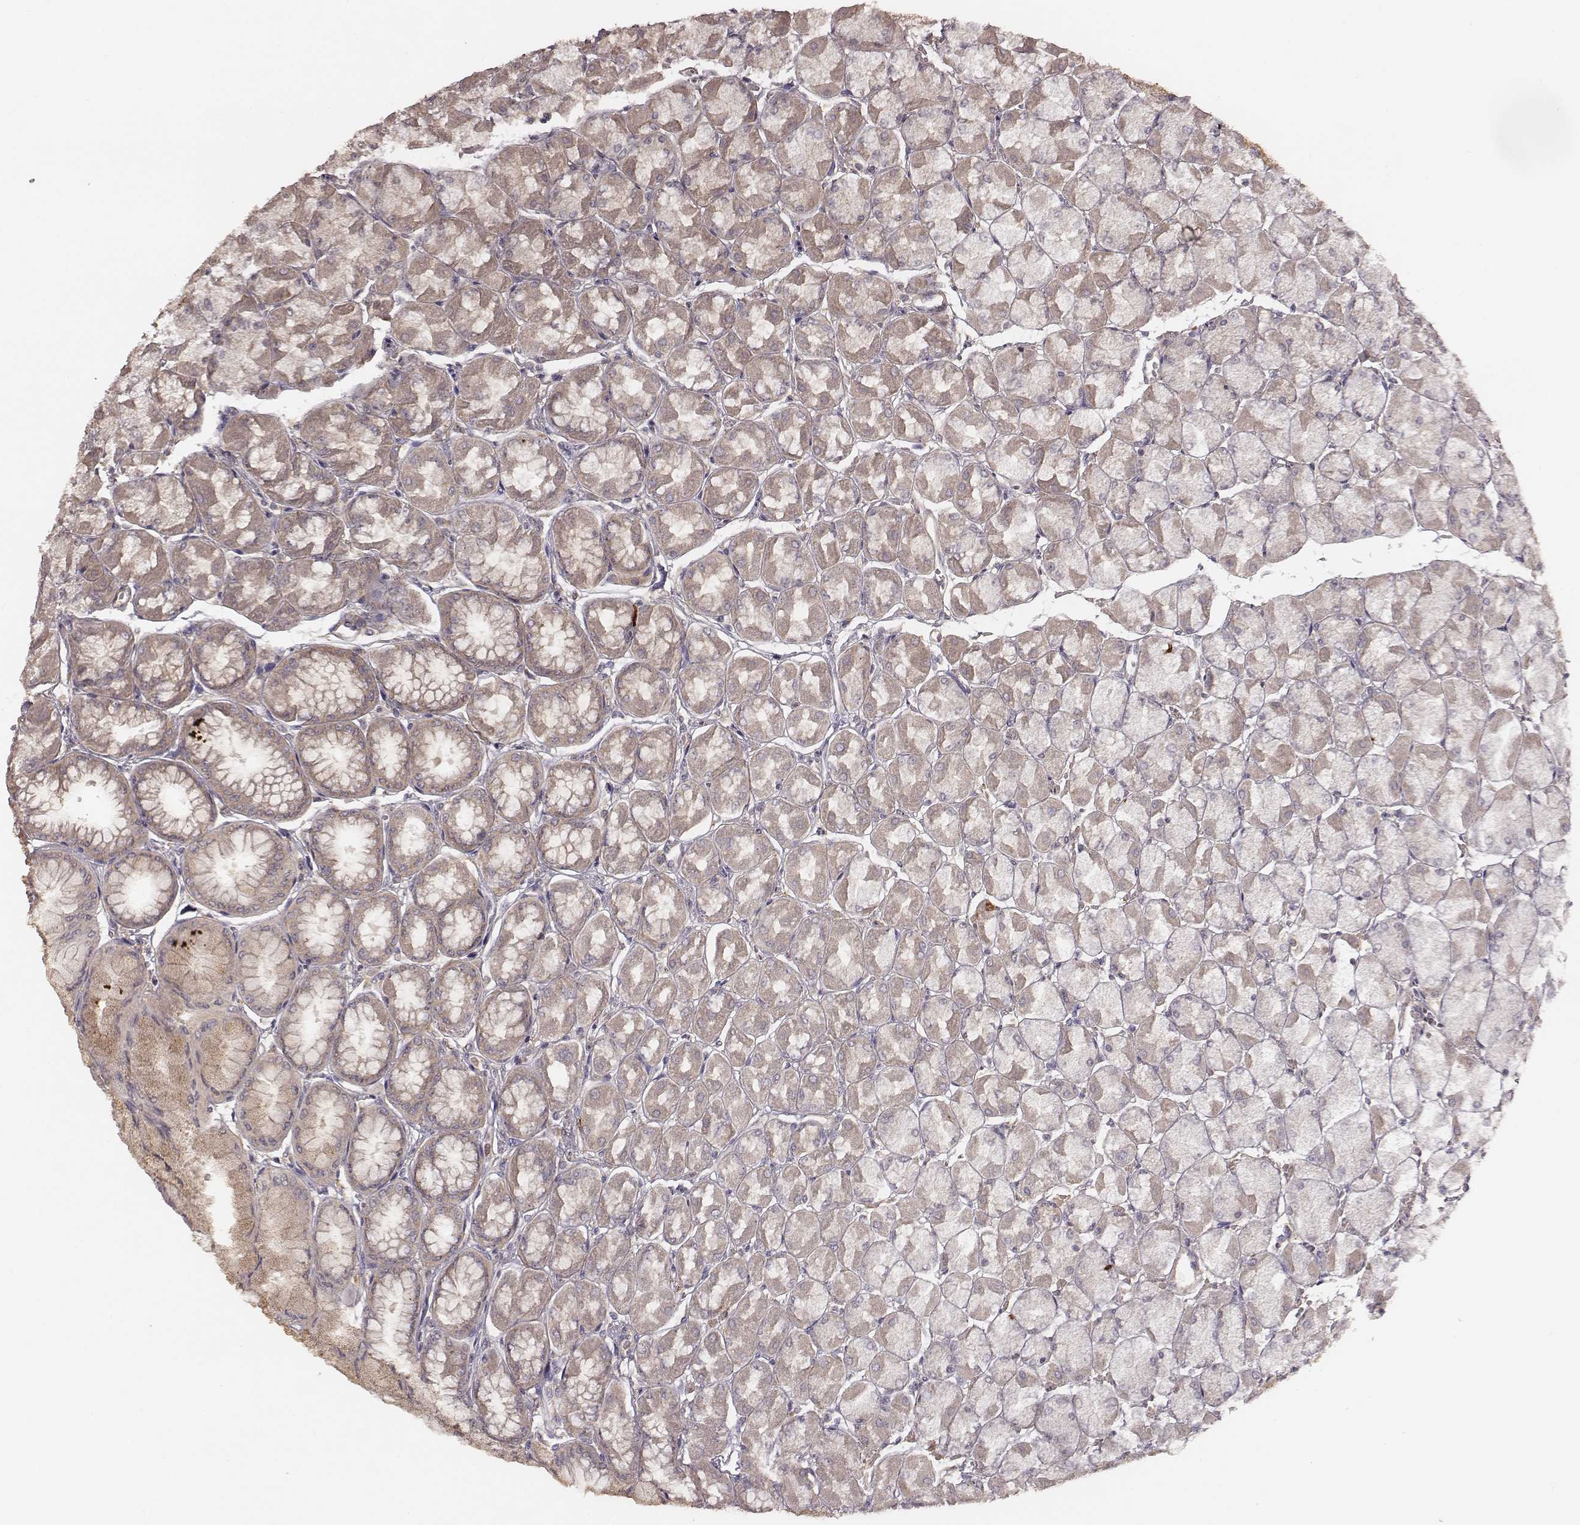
{"staining": {"intensity": "moderate", "quantity": "25%-75%", "location": "cytoplasmic/membranous"}, "tissue": "stomach", "cell_type": "Glandular cells", "image_type": "normal", "snomed": [{"axis": "morphology", "description": "Normal tissue, NOS"}, {"axis": "topography", "description": "Stomach, upper"}], "caption": "Moderate cytoplasmic/membranous protein expression is identified in about 25%-75% of glandular cells in stomach.", "gene": "VPS26A", "patient": {"sex": "male", "age": 60}}